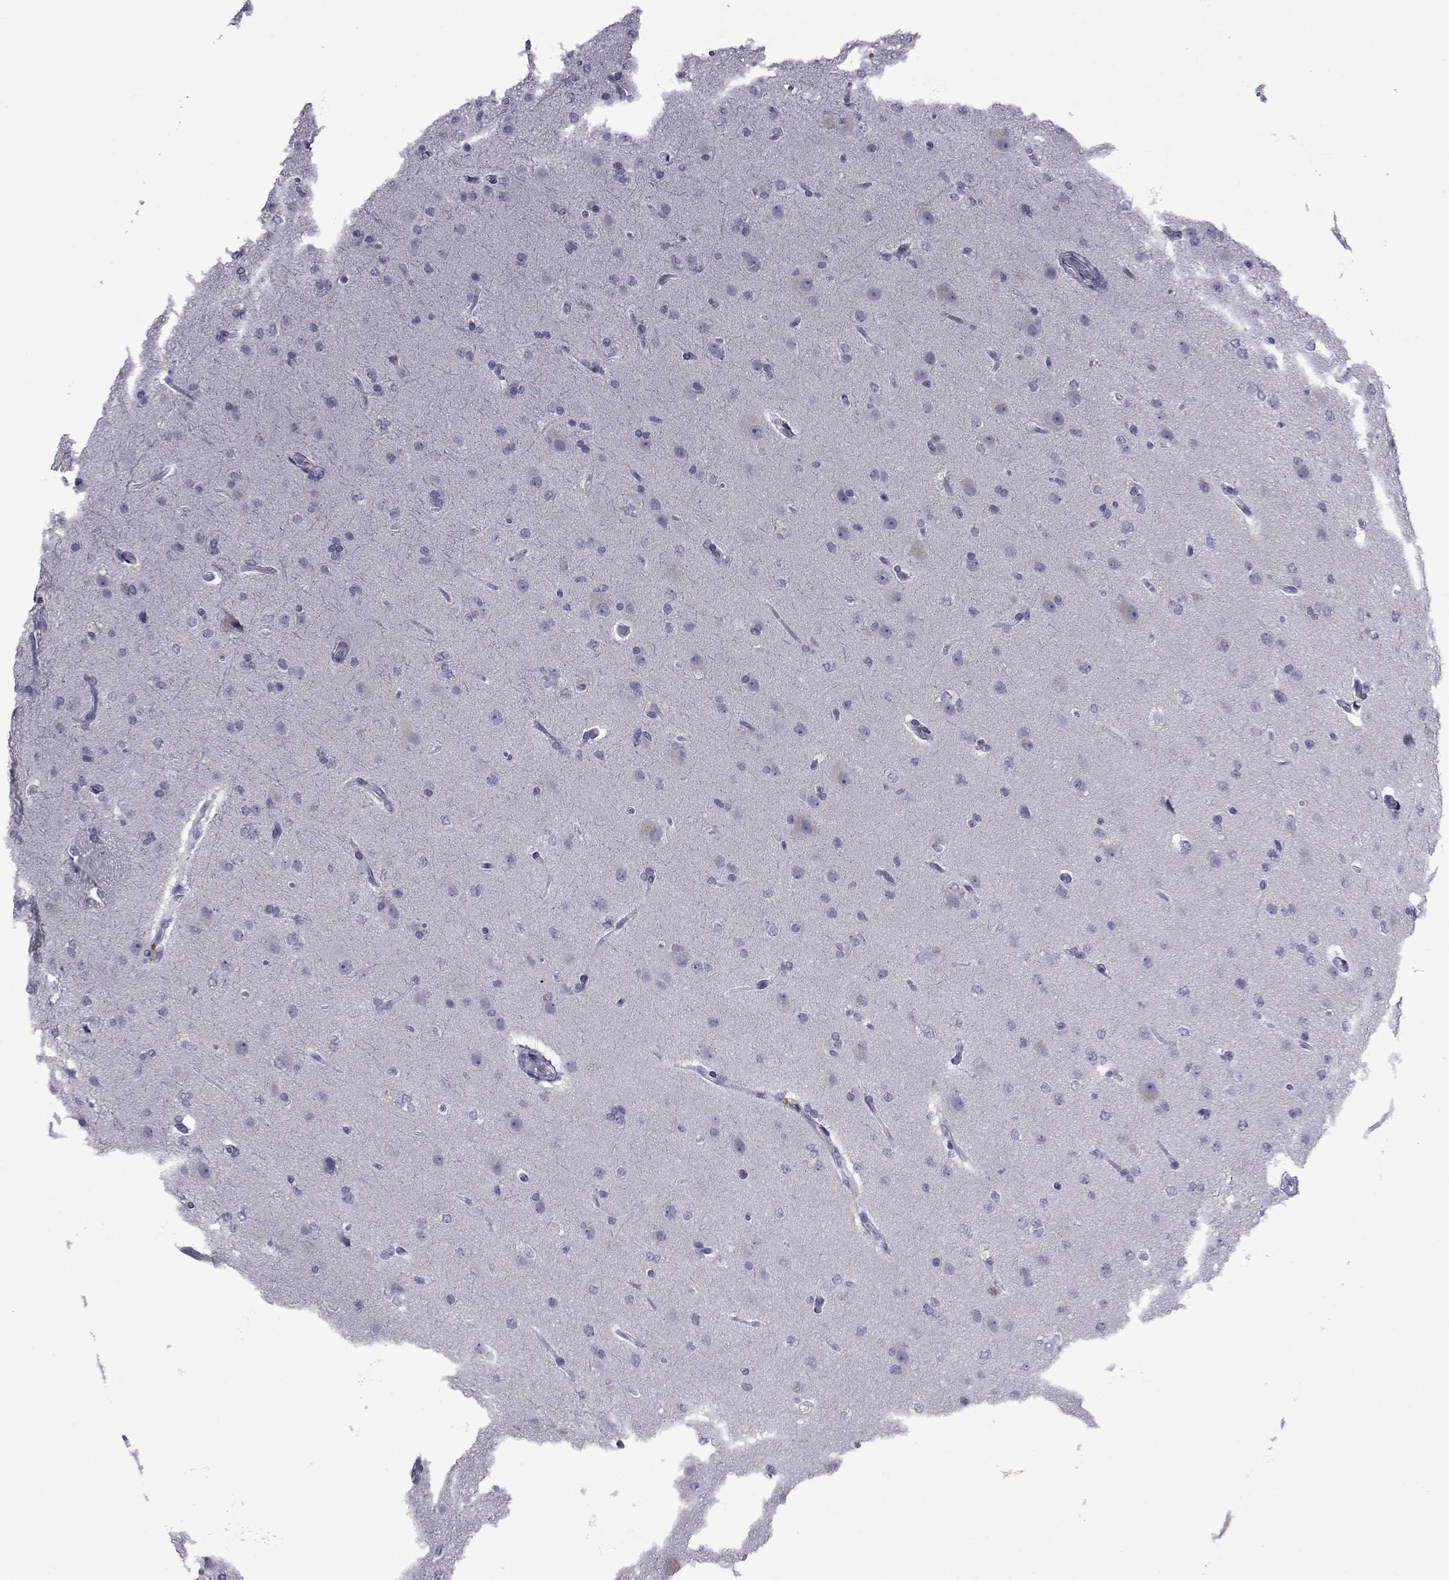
{"staining": {"intensity": "negative", "quantity": "none", "location": "none"}, "tissue": "glioma", "cell_type": "Tumor cells", "image_type": "cancer", "snomed": [{"axis": "morphology", "description": "Glioma, malignant, High grade"}, {"axis": "topography", "description": "Brain"}], "caption": "There is no significant positivity in tumor cells of glioma. (DAB (3,3'-diaminobenzidine) immunohistochemistry with hematoxylin counter stain).", "gene": "PAX2", "patient": {"sex": "male", "age": 68}}